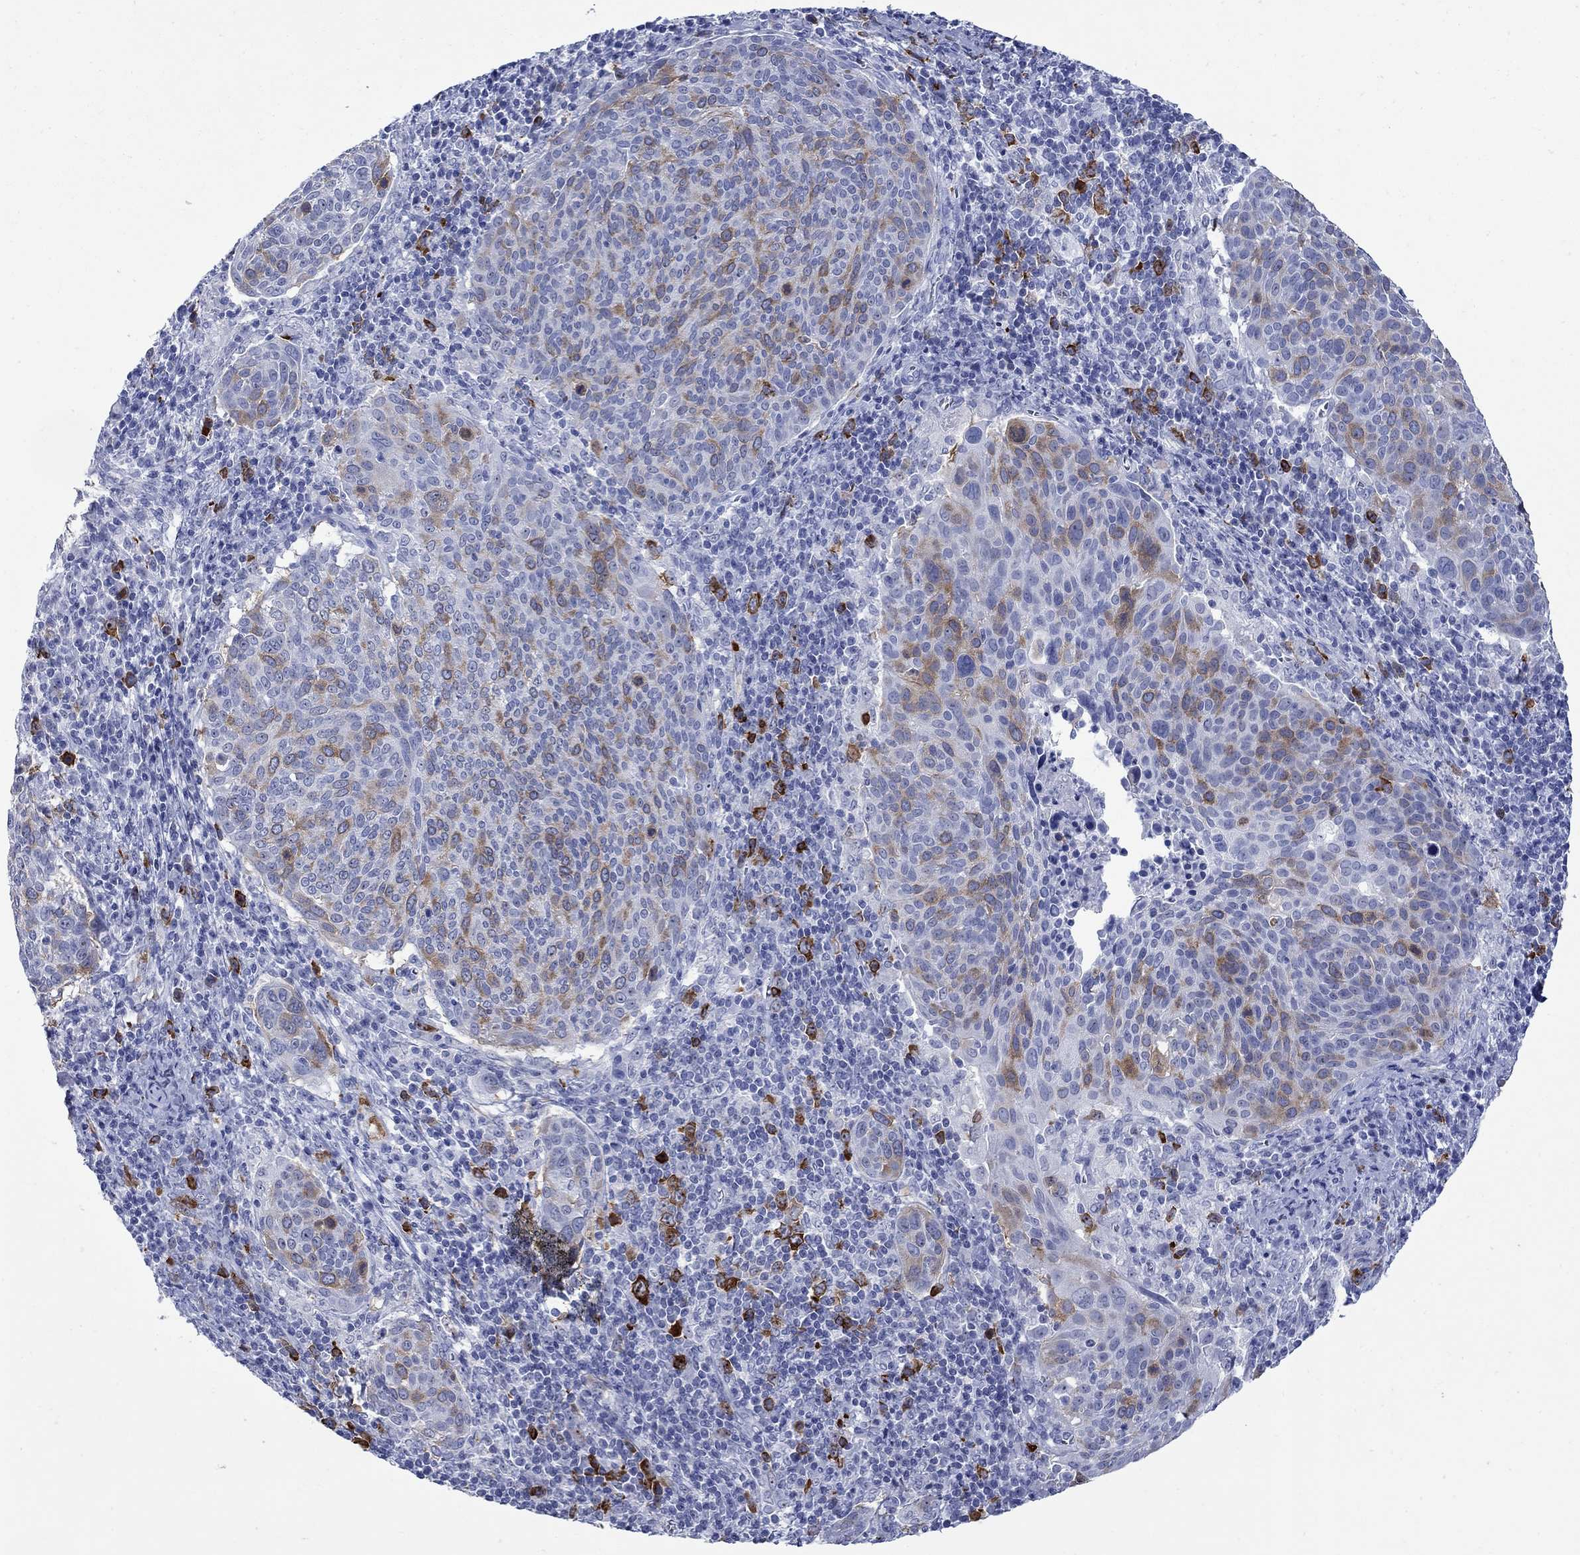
{"staining": {"intensity": "moderate", "quantity": "<25%", "location": "cytoplasmic/membranous"}, "tissue": "cervical cancer", "cell_type": "Tumor cells", "image_type": "cancer", "snomed": [{"axis": "morphology", "description": "Squamous cell carcinoma, NOS"}, {"axis": "topography", "description": "Cervix"}], "caption": "A brown stain shows moderate cytoplasmic/membranous expression of a protein in human cervical squamous cell carcinoma tumor cells.", "gene": "TACC3", "patient": {"sex": "female", "age": 39}}